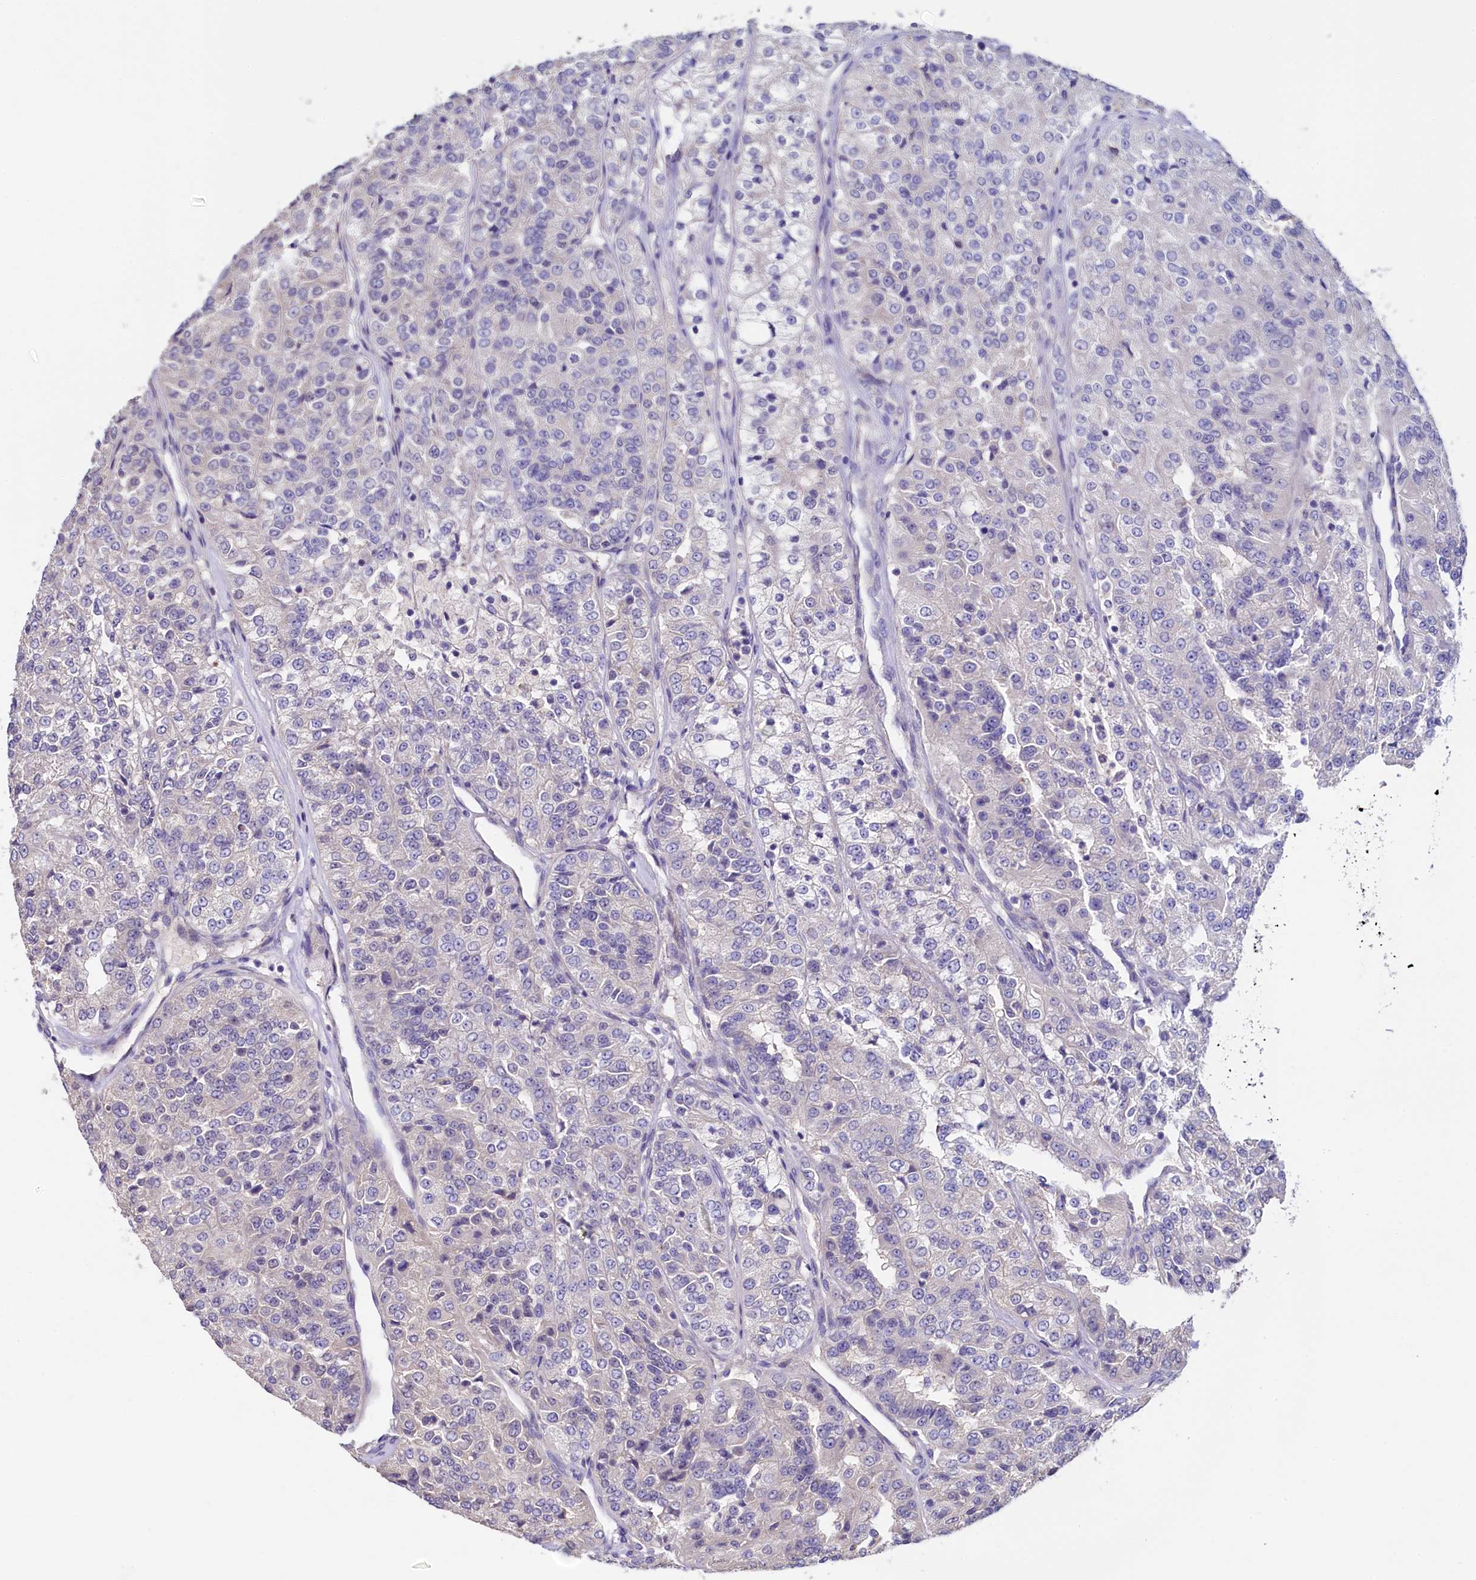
{"staining": {"intensity": "negative", "quantity": "none", "location": "none"}, "tissue": "renal cancer", "cell_type": "Tumor cells", "image_type": "cancer", "snomed": [{"axis": "morphology", "description": "Adenocarcinoma, NOS"}, {"axis": "topography", "description": "Kidney"}], "caption": "The immunohistochemistry (IHC) micrograph has no significant expression in tumor cells of renal adenocarcinoma tissue.", "gene": "FLYWCH2", "patient": {"sex": "female", "age": 63}}